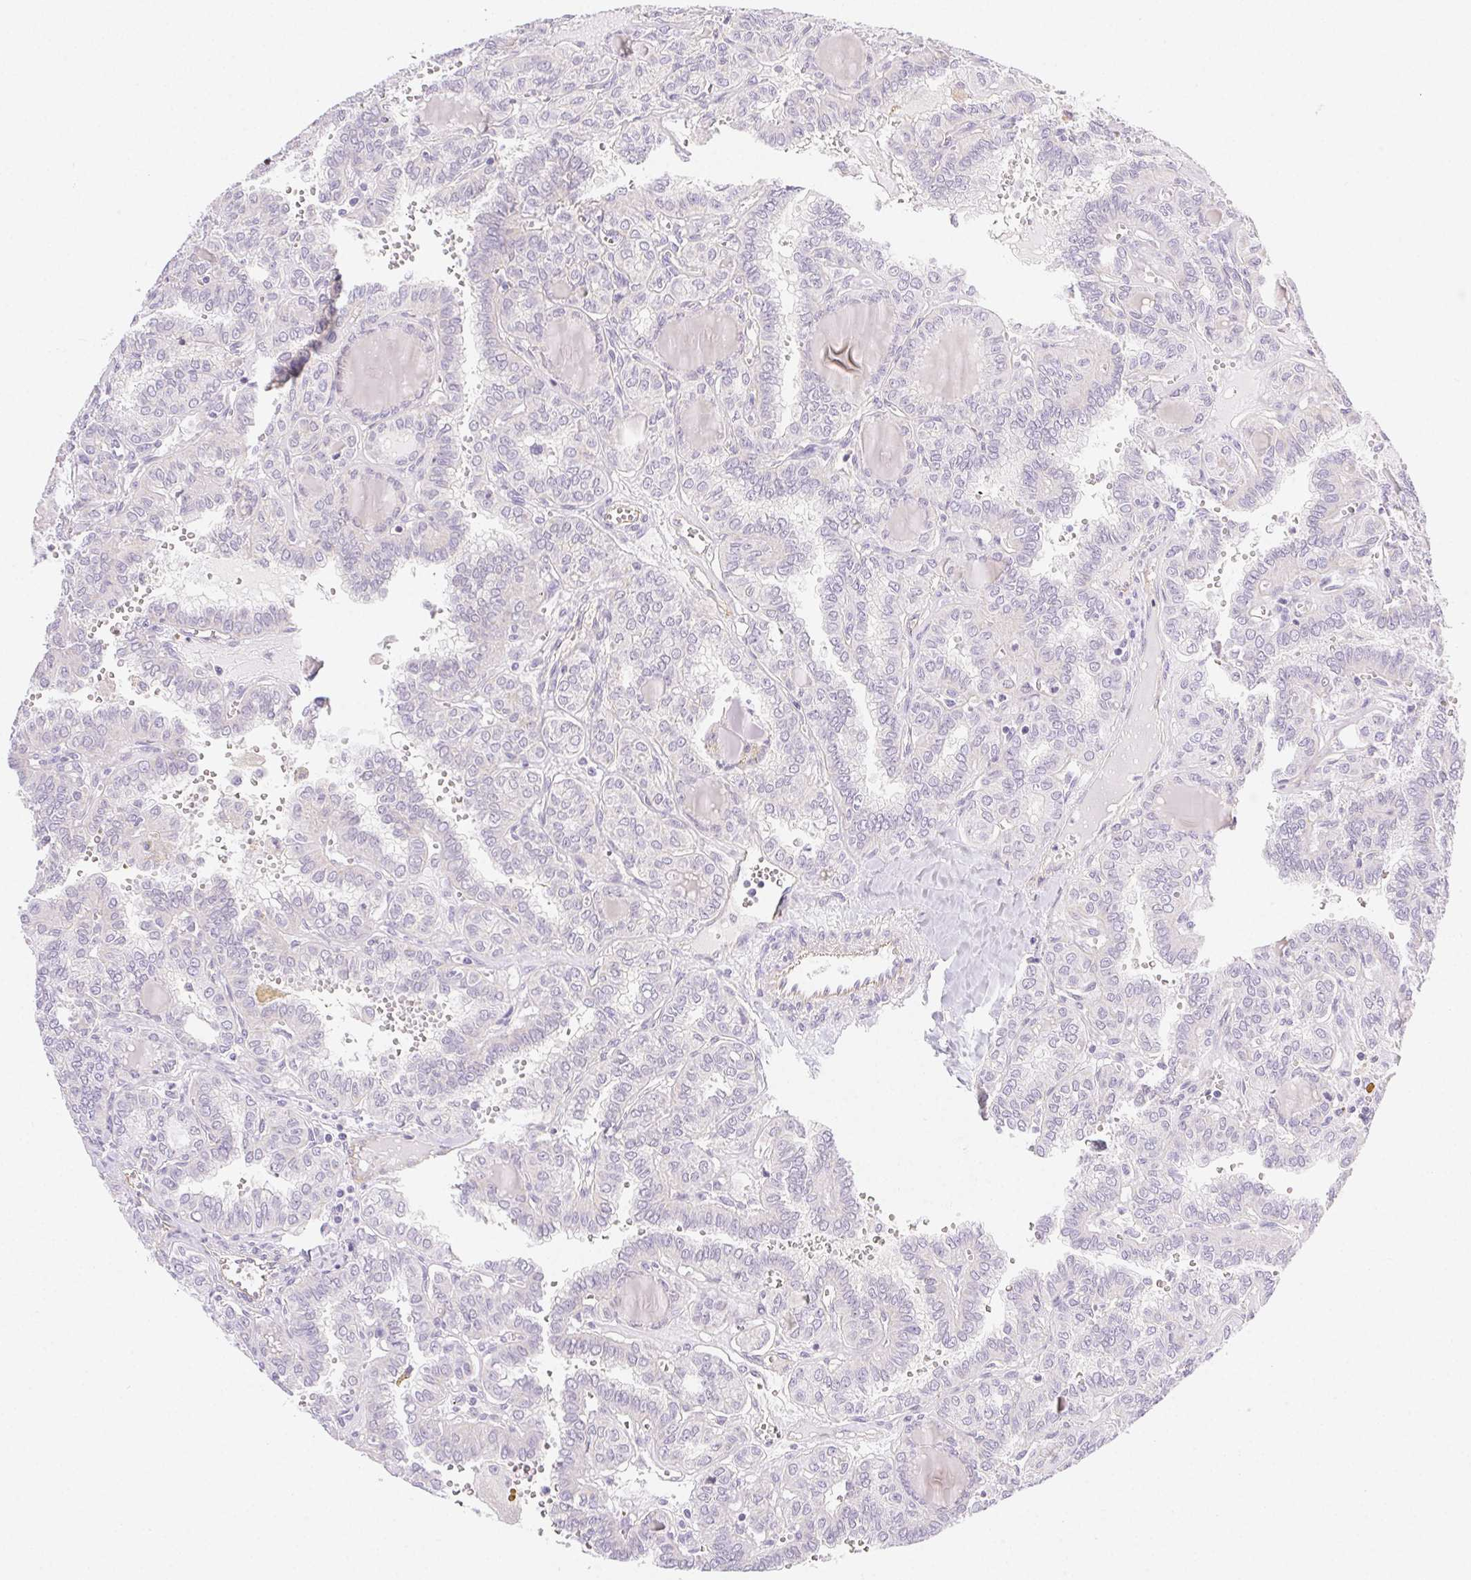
{"staining": {"intensity": "negative", "quantity": "none", "location": "none"}, "tissue": "thyroid cancer", "cell_type": "Tumor cells", "image_type": "cancer", "snomed": [{"axis": "morphology", "description": "Papillary adenocarcinoma, NOS"}, {"axis": "topography", "description": "Thyroid gland"}], "caption": "There is no significant positivity in tumor cells of thyroid cancer. The staining was performed using DAB to visualize the protein expression in brown, while the nuclei were stained in blue with hematoxylin (Magnification: 20x).", "gene": "CSN1S1", "patient": {"sex": "female", "age": 41}}